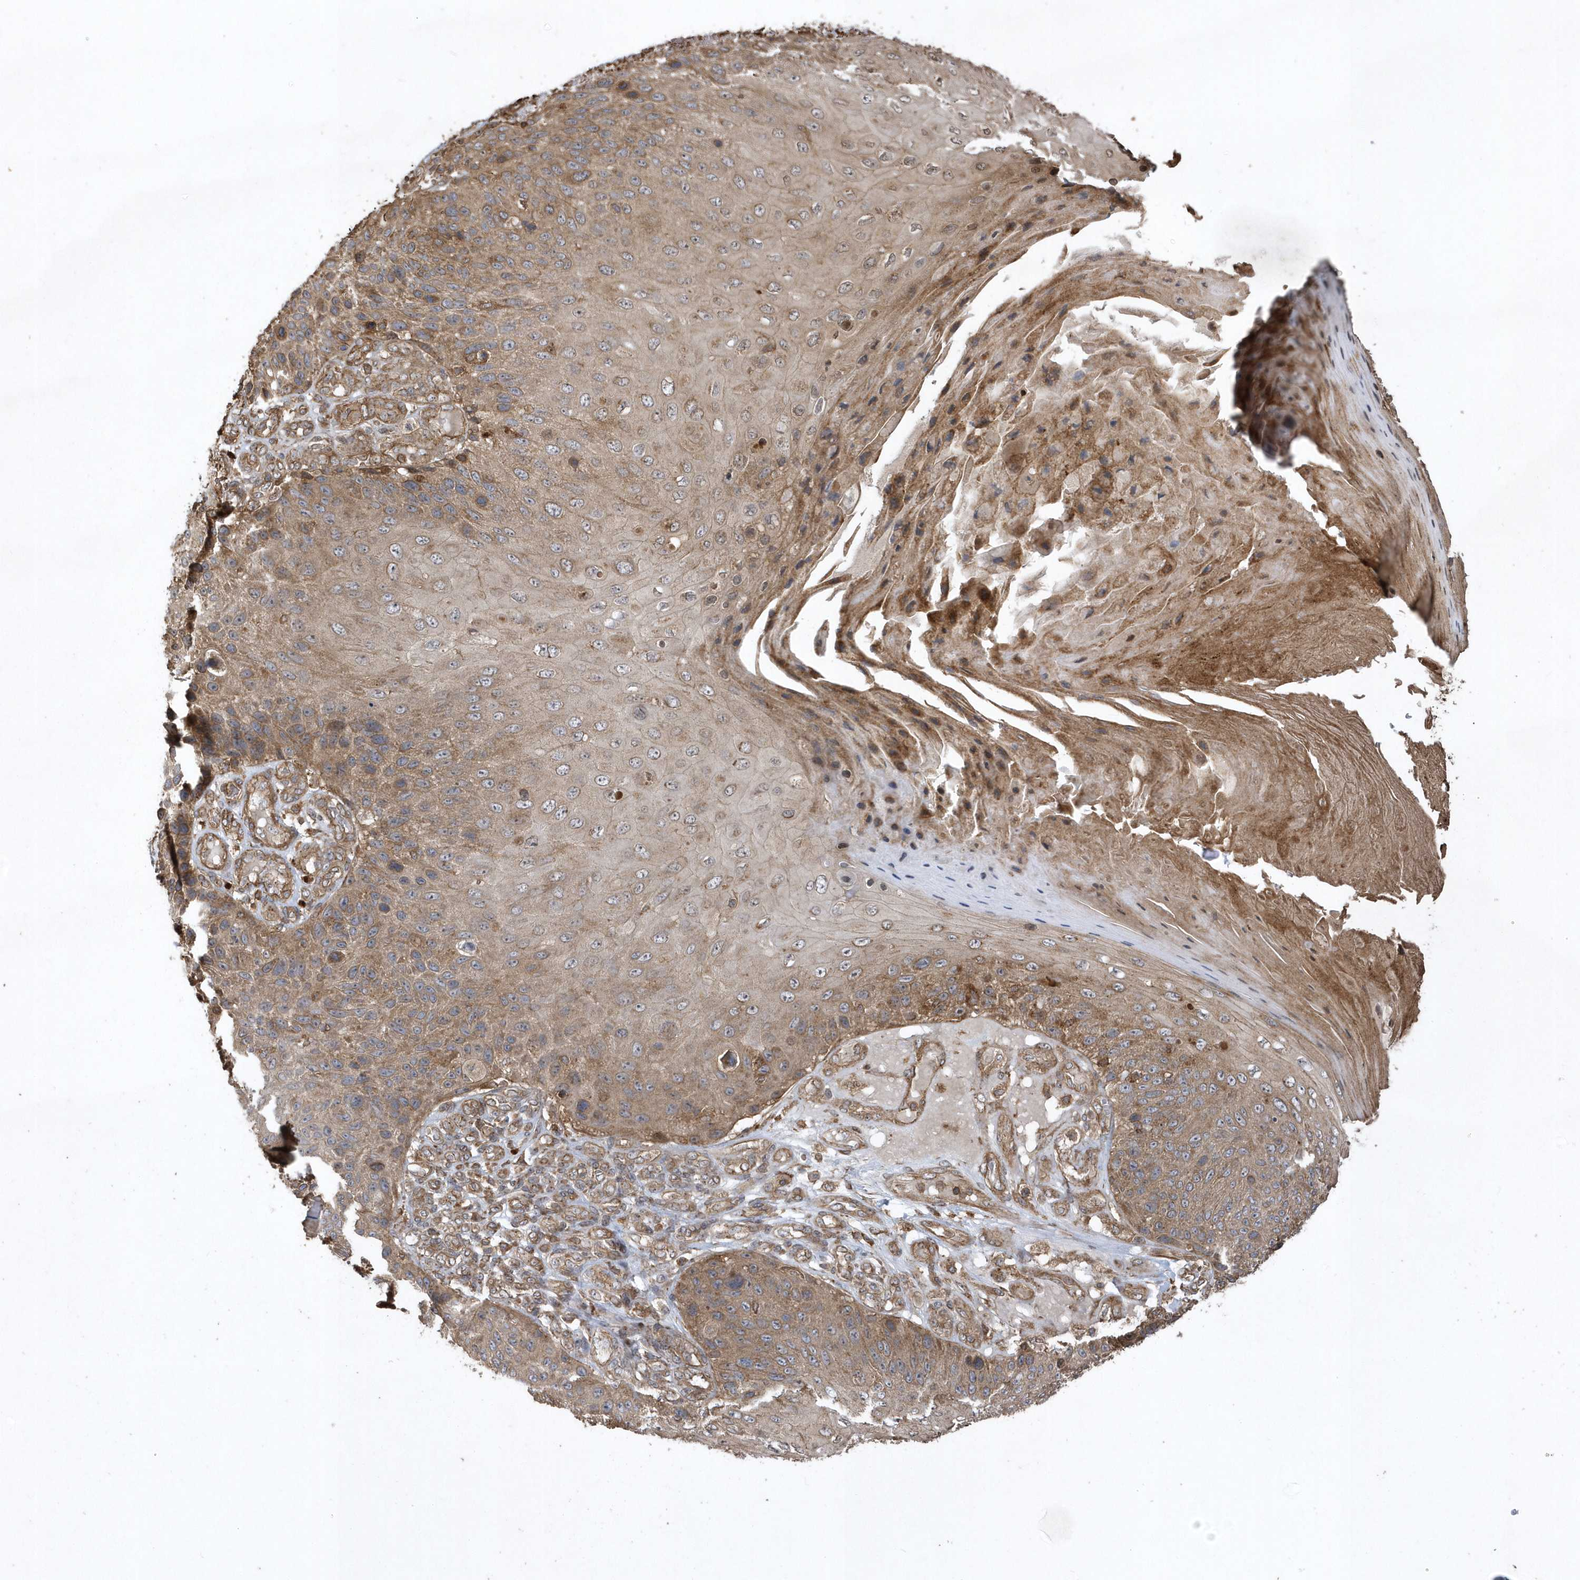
{"staining": {"intensity": "moderate", "quantity": "25%-75%", "location": "cytoplasmic/membranous"}, "tissue": "skin cancer", "cell_type": "Tumor cells", "image_type": "cancer", "snomed": [{"axis": "morphology", "description": "Squamous cell carcinoma, NOS"}, {"axis": "topography", "description": "Skin"}], "caption": "Skin cancer stained with immunohistochemistry (IHC) demonstrates moderate cytoplasmic/membranous staining in approximately 25%-75% of tumor cells. (DAB (3,3'-diaminobenzidine) = brown stain, brightfield microscopy at high magnification).", "gene": "SENP8", "patient": {"sex": "female", "age": 88}}